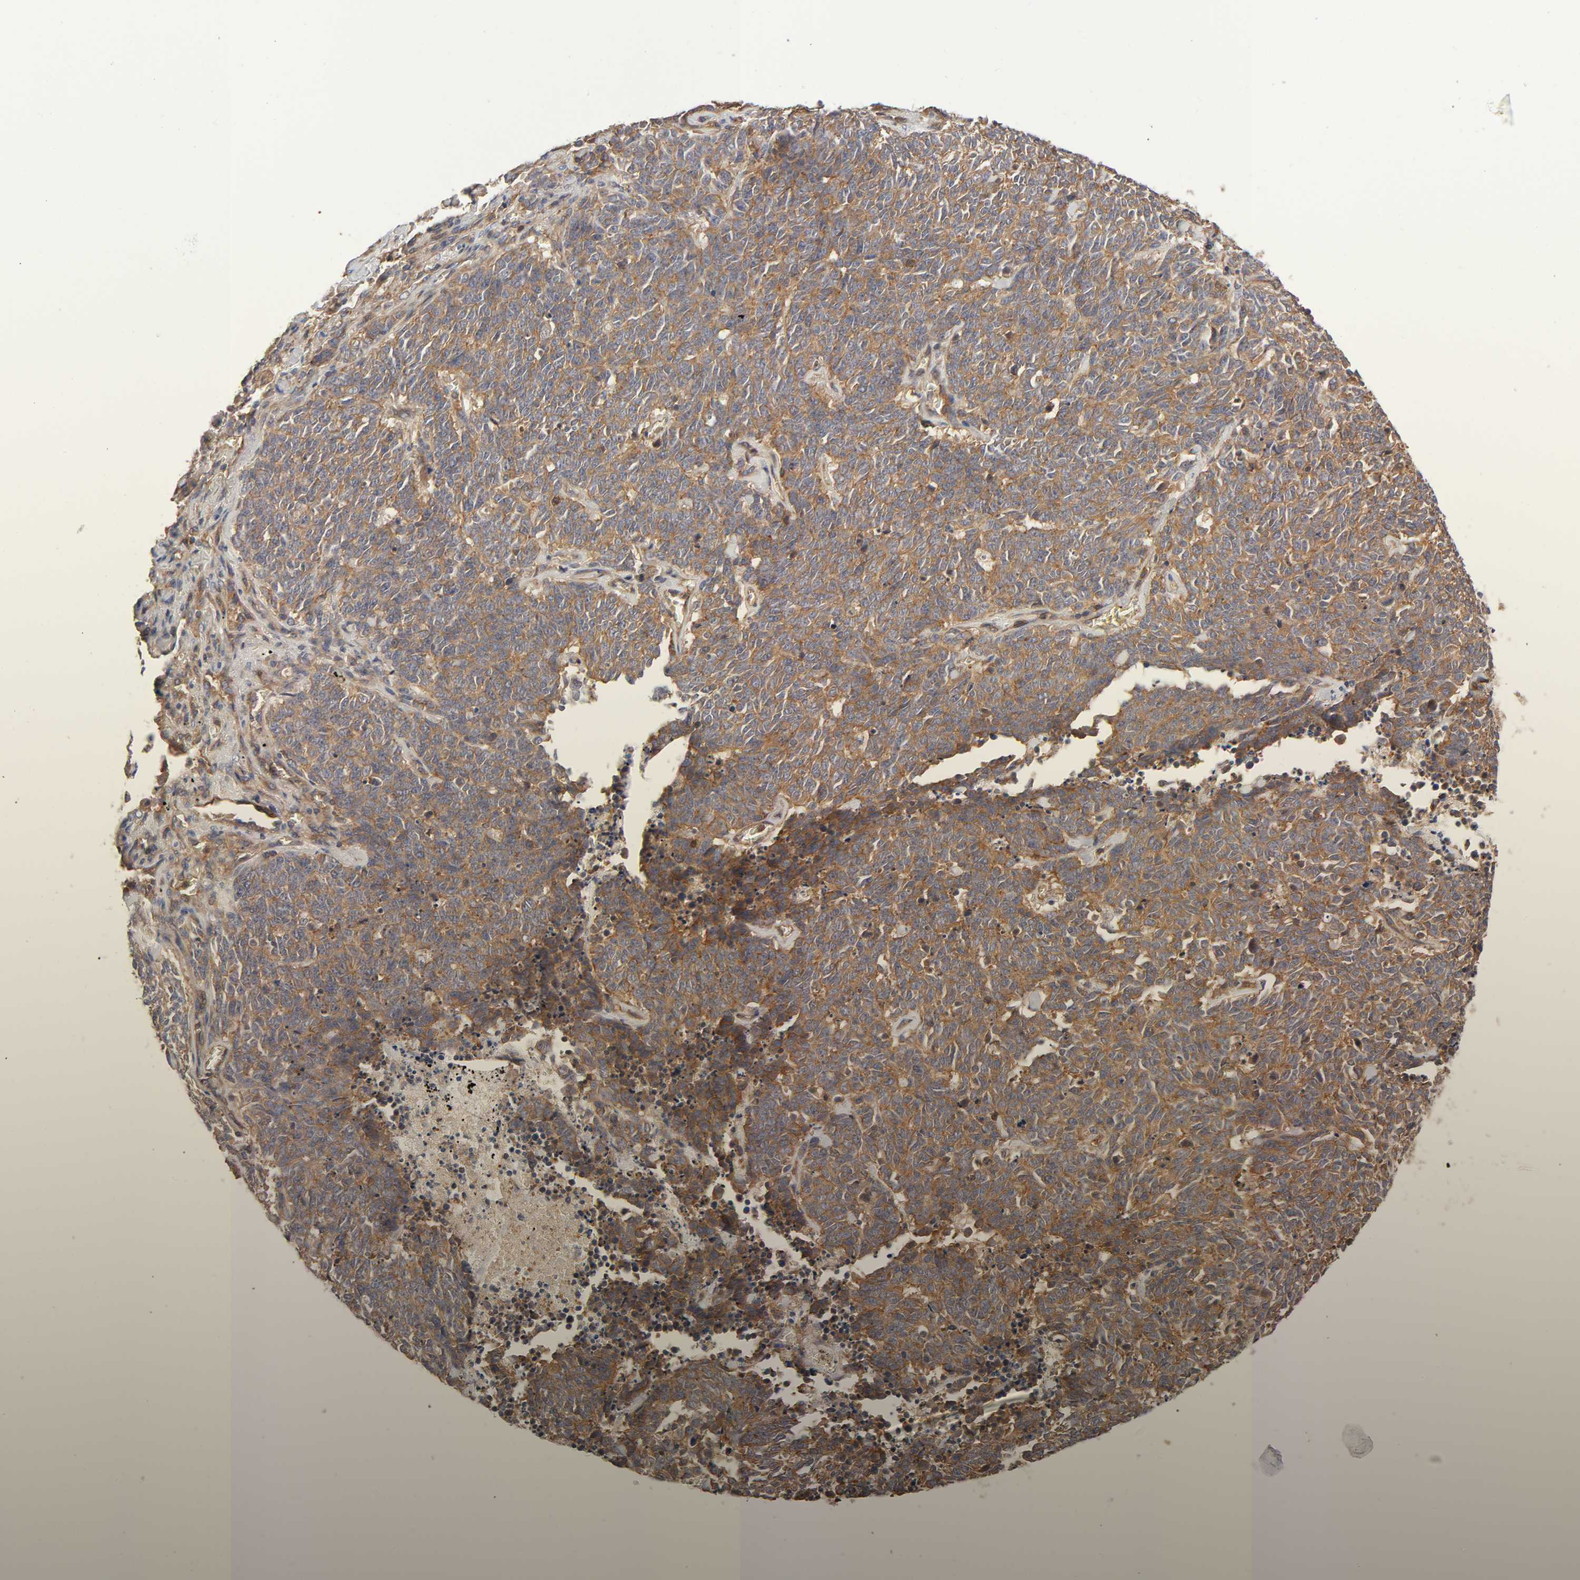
{"staining": {"intensity": "moderate", "quantity": ">75%", "location": "cytoplasmic/membranous"}, "tissue": "lung cancer", "cell_type": "Tumor cells", "image_type": "cancer", "snomed": [{"axis": "morphology", "description": "Neoplasm, malignant, NOS"}, {"axis": "topography", "description": "Lung"}], "caption": "About >75% of tumor cells in lung cancer reveal moderate cytoplasmic/membranous protein positivity as visualized by brown immunohistochemical staining.", "gene": "LAMTOR2", "patient": {"sex": "female", "age": 58}}